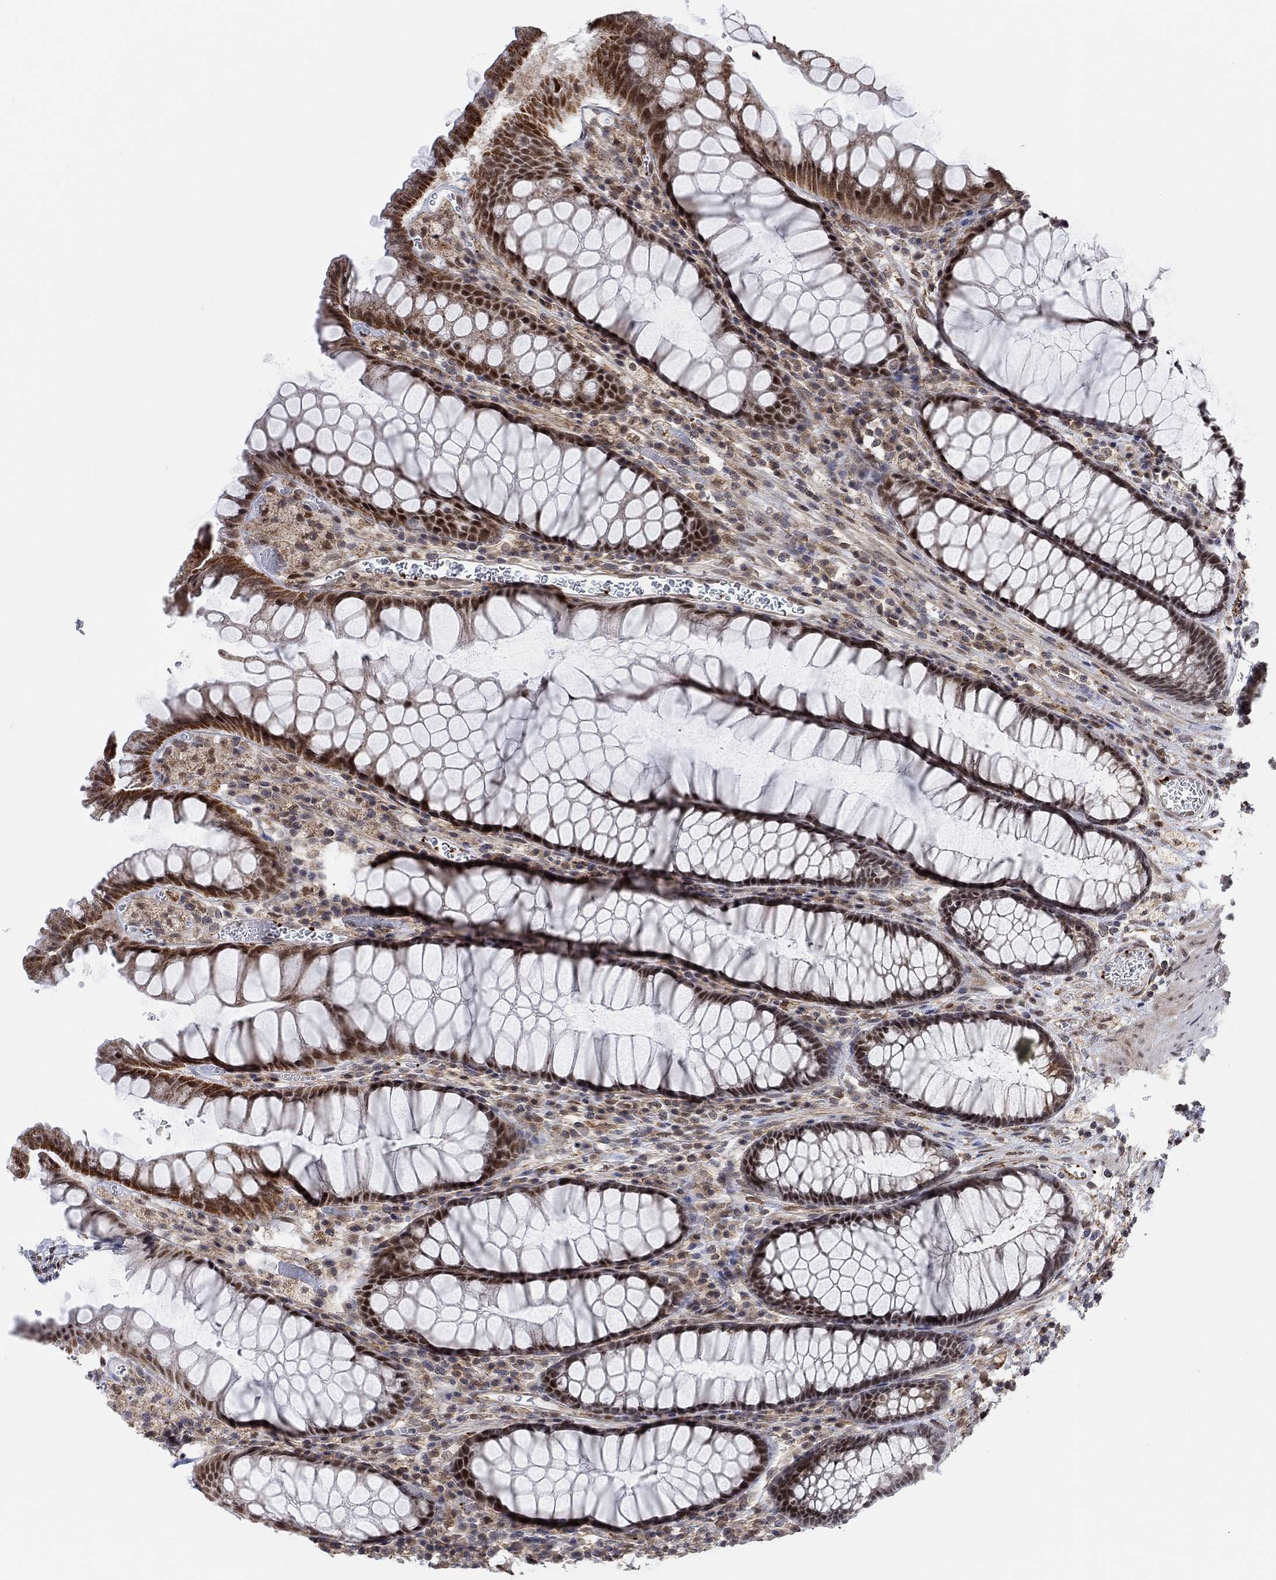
{"staining": {"intensity": "strong", "quantity": ">75%", "location": "nuclear"}, "tissue": "rectum", "cell_type": "Glandular cells", "image_type": "normal", "snomed": [{"axis": "morphology", "description": "Normal tissue, NOS"}, {"axis": "topography", "description": "Rectum"}], "caption": "Protein expression analysis of normal rectum shows strong nuclear staining in approximately >75% of glandular cells.", "gene": "PWWP2B", "patient": {"sex": "female", "age": 68}}